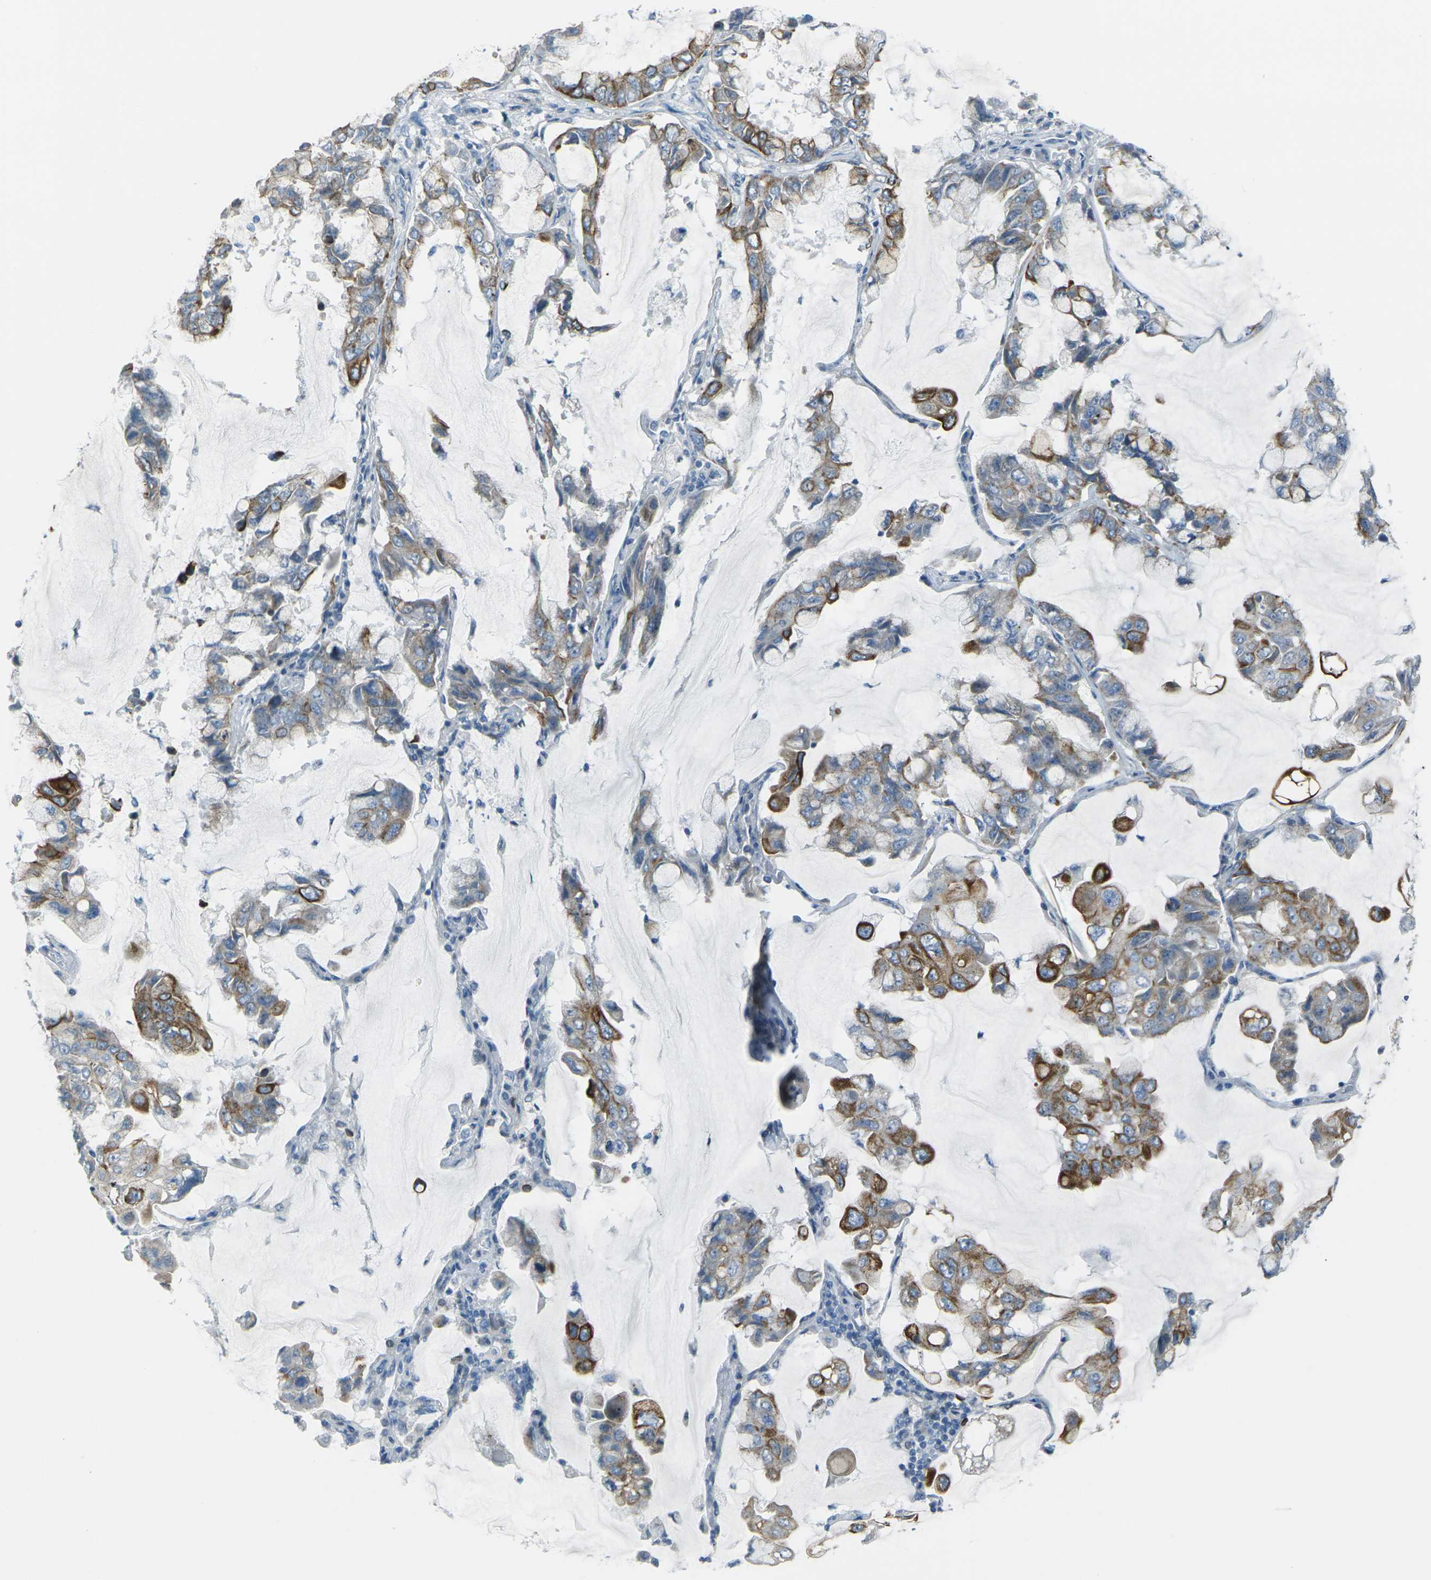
{"staining": {"intensity": "moderate", "quantity": "25%-75%", "location": "cytoplasmic/membranous"}, "tissue": "lung cancer", "cell_type": "Tumor cells", "image_type": "cancer", "snomed": [{"axis": "morphology", "description": "Adenocarcinoma, NOS"}, {"axis": "topography", "description": "Lung"}], "caption": "Immunohistochemistry of lung cancer (adenocarcinoma) exhibits medium levels of moderate cytoplasmic/membranous staining in approximately 25%-75% of tumor cells.", "gene": "ANKRD46", "patient": {"sex": "male", "age": 64}}